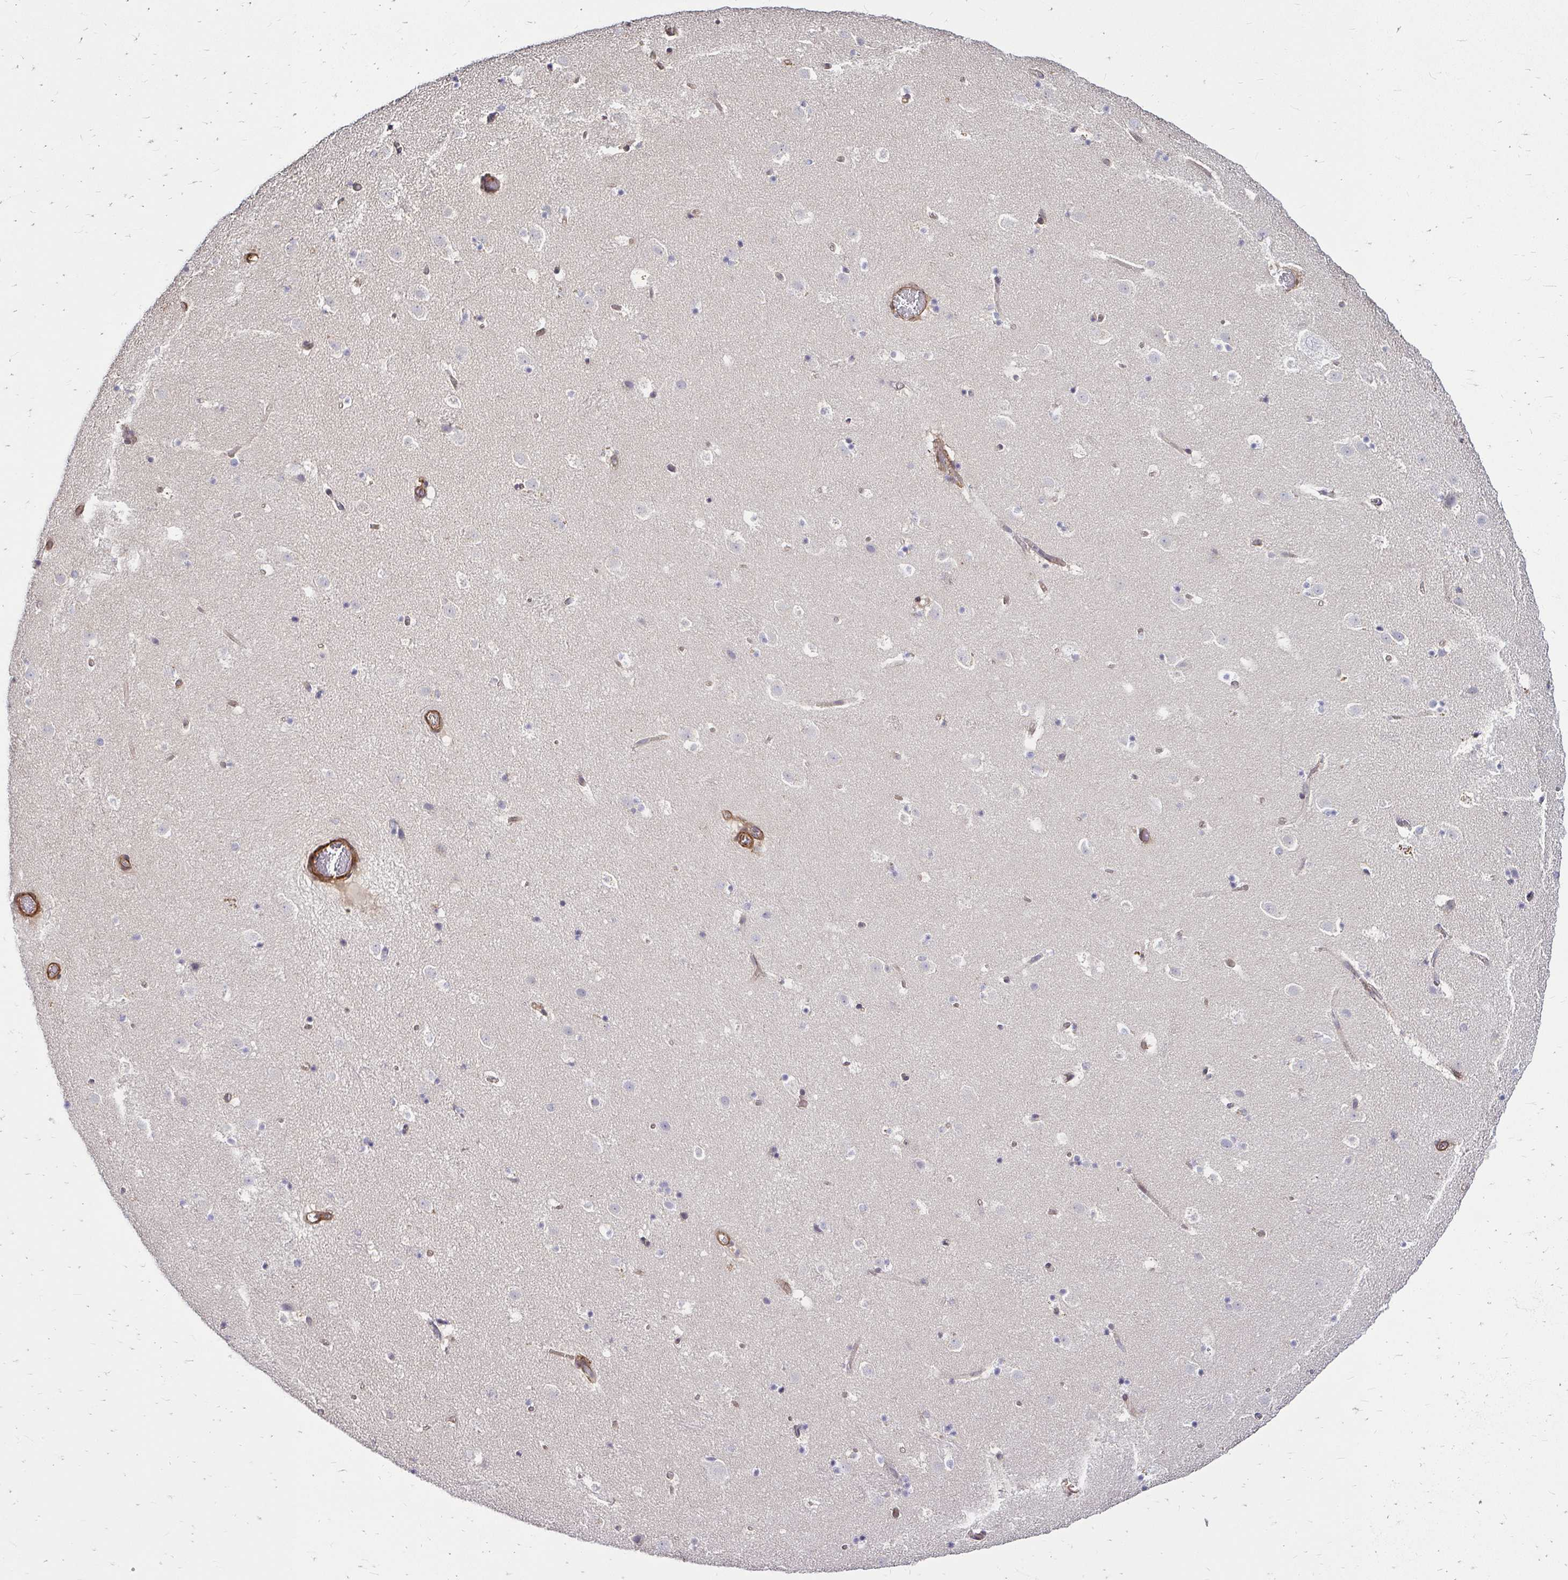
{"staining": {"intensity": "negative", "quantity": "none", "location": "none"}, "tissue": "caudate", "cell_type": "Glial cells", "image_type": "normal", "snomed": [{"axis": "morphology", "description": "Normal tissue, NOS"}, {"axis": "topography", "description": "Lateral ventricle wall"}], "caption": "An immunohistochemistry micrograph of unremarkable caudate is shown. There is no staining in glial cells of caudate.", "gene": "YAP1", "patient": {"sex": "male", "age": 37}}